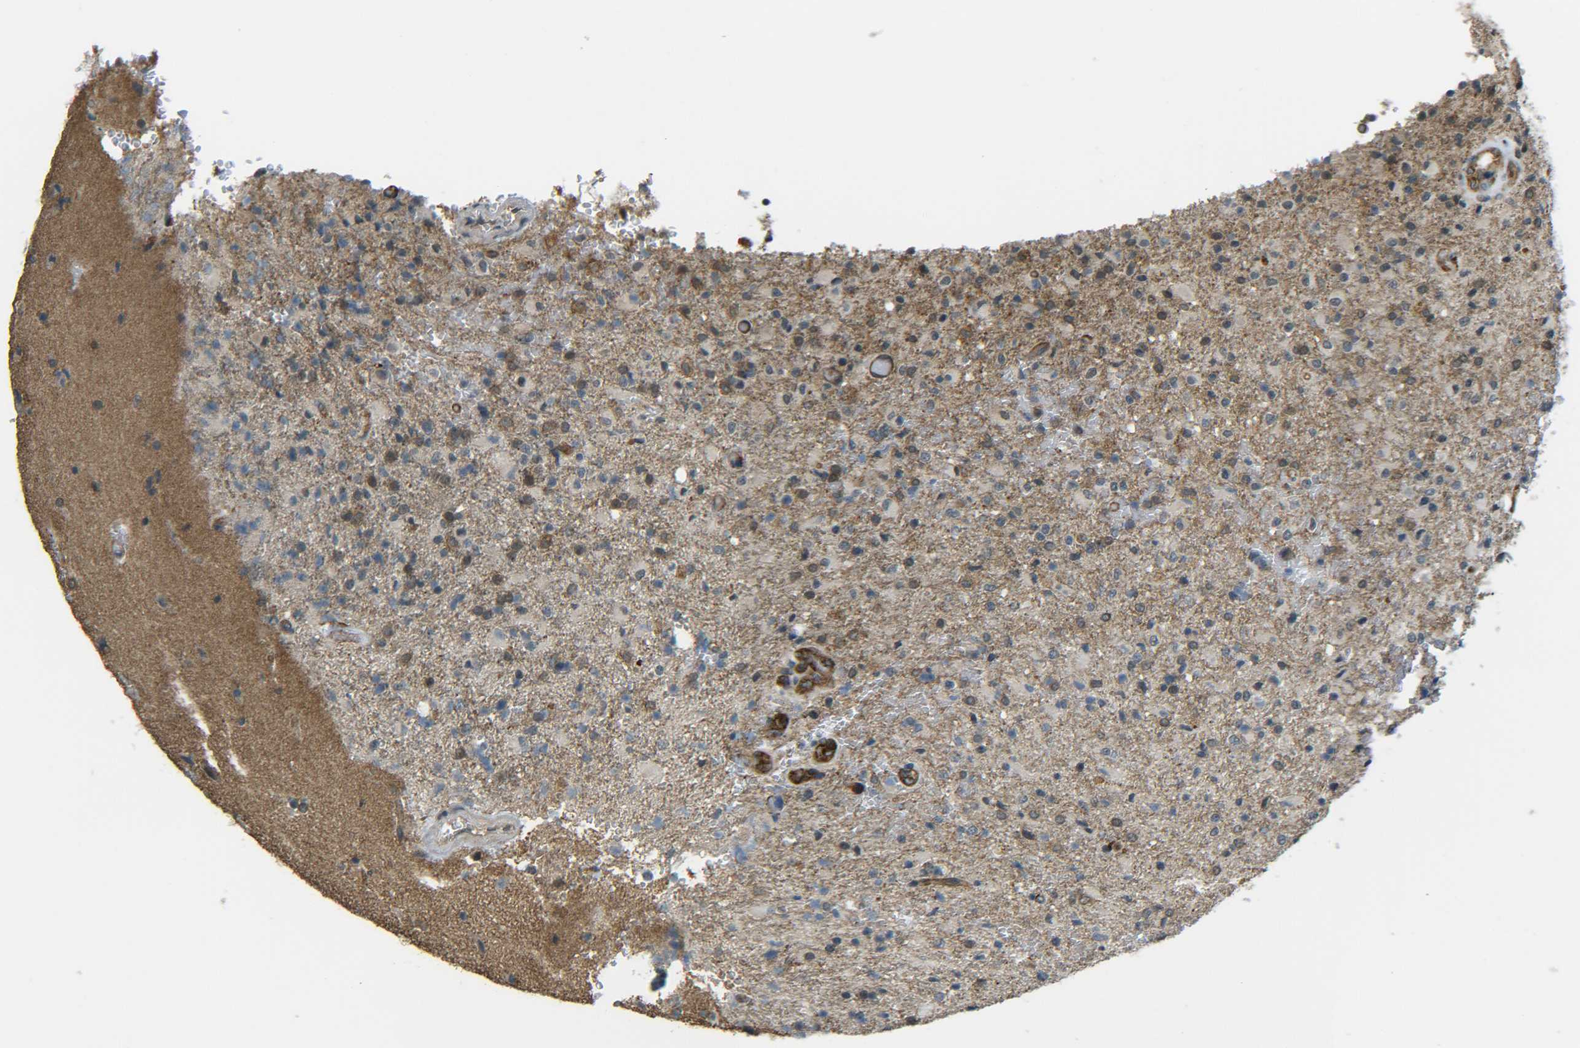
{"staining": {"intensity": "moderate", "quantity": "<25%", "location": "cytoplasmic/membranous"}, "tissue": "glioma", "cell_type": "Tumor cells", "image_type": "cancer", "snomed": [{"axis": "morphology", "description": "Glioma, malignant, High grade"}, {"axis": "topography", "description": "Brain"}], "caption": "A micrograph of glioma stained for a protein reveals moderate cytoplasmic/membranous brown staining in tumor cells.", "gene": "DAB2", "patient": {"sex": "male", "age": 71}}